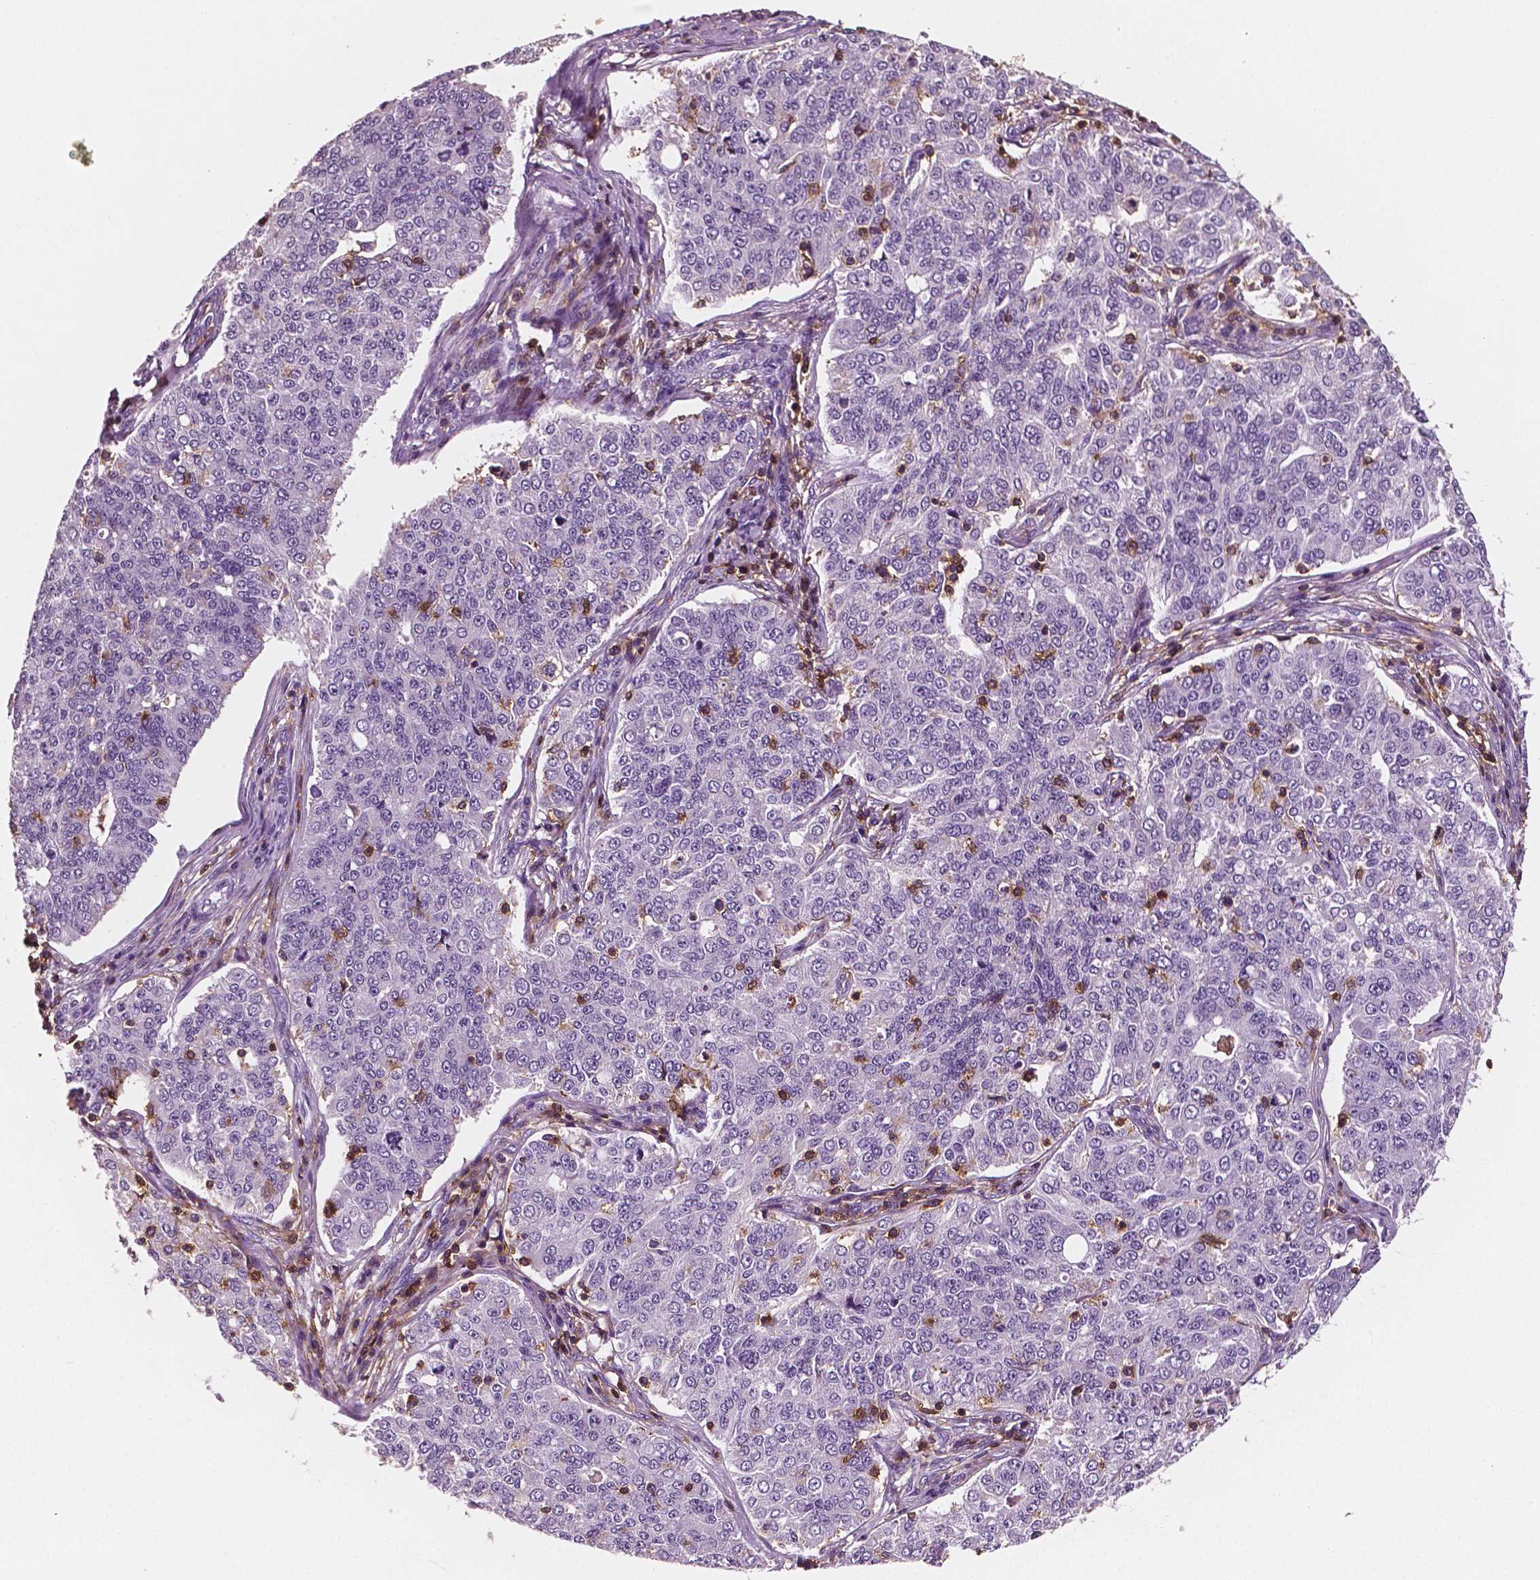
{"staining": {"intensity": "negative", "quantity": "none", "location": "none"}, "tissue": "endometrial cancer", "cell_type": "Tumor cells", "image_type": "cancer", "snomed": [{"axis": "morphology", "description": "Adenocarcinoma, NOS"}, {"axis": "topography", "description": "Endometrium"}], "caption": "Micrograph shows no significant protein staining in tumor cells of endometrial cancer (adenocarcinoma).", "gene": "PTPRC", "patient": {"sex": "female", "age": 43}}